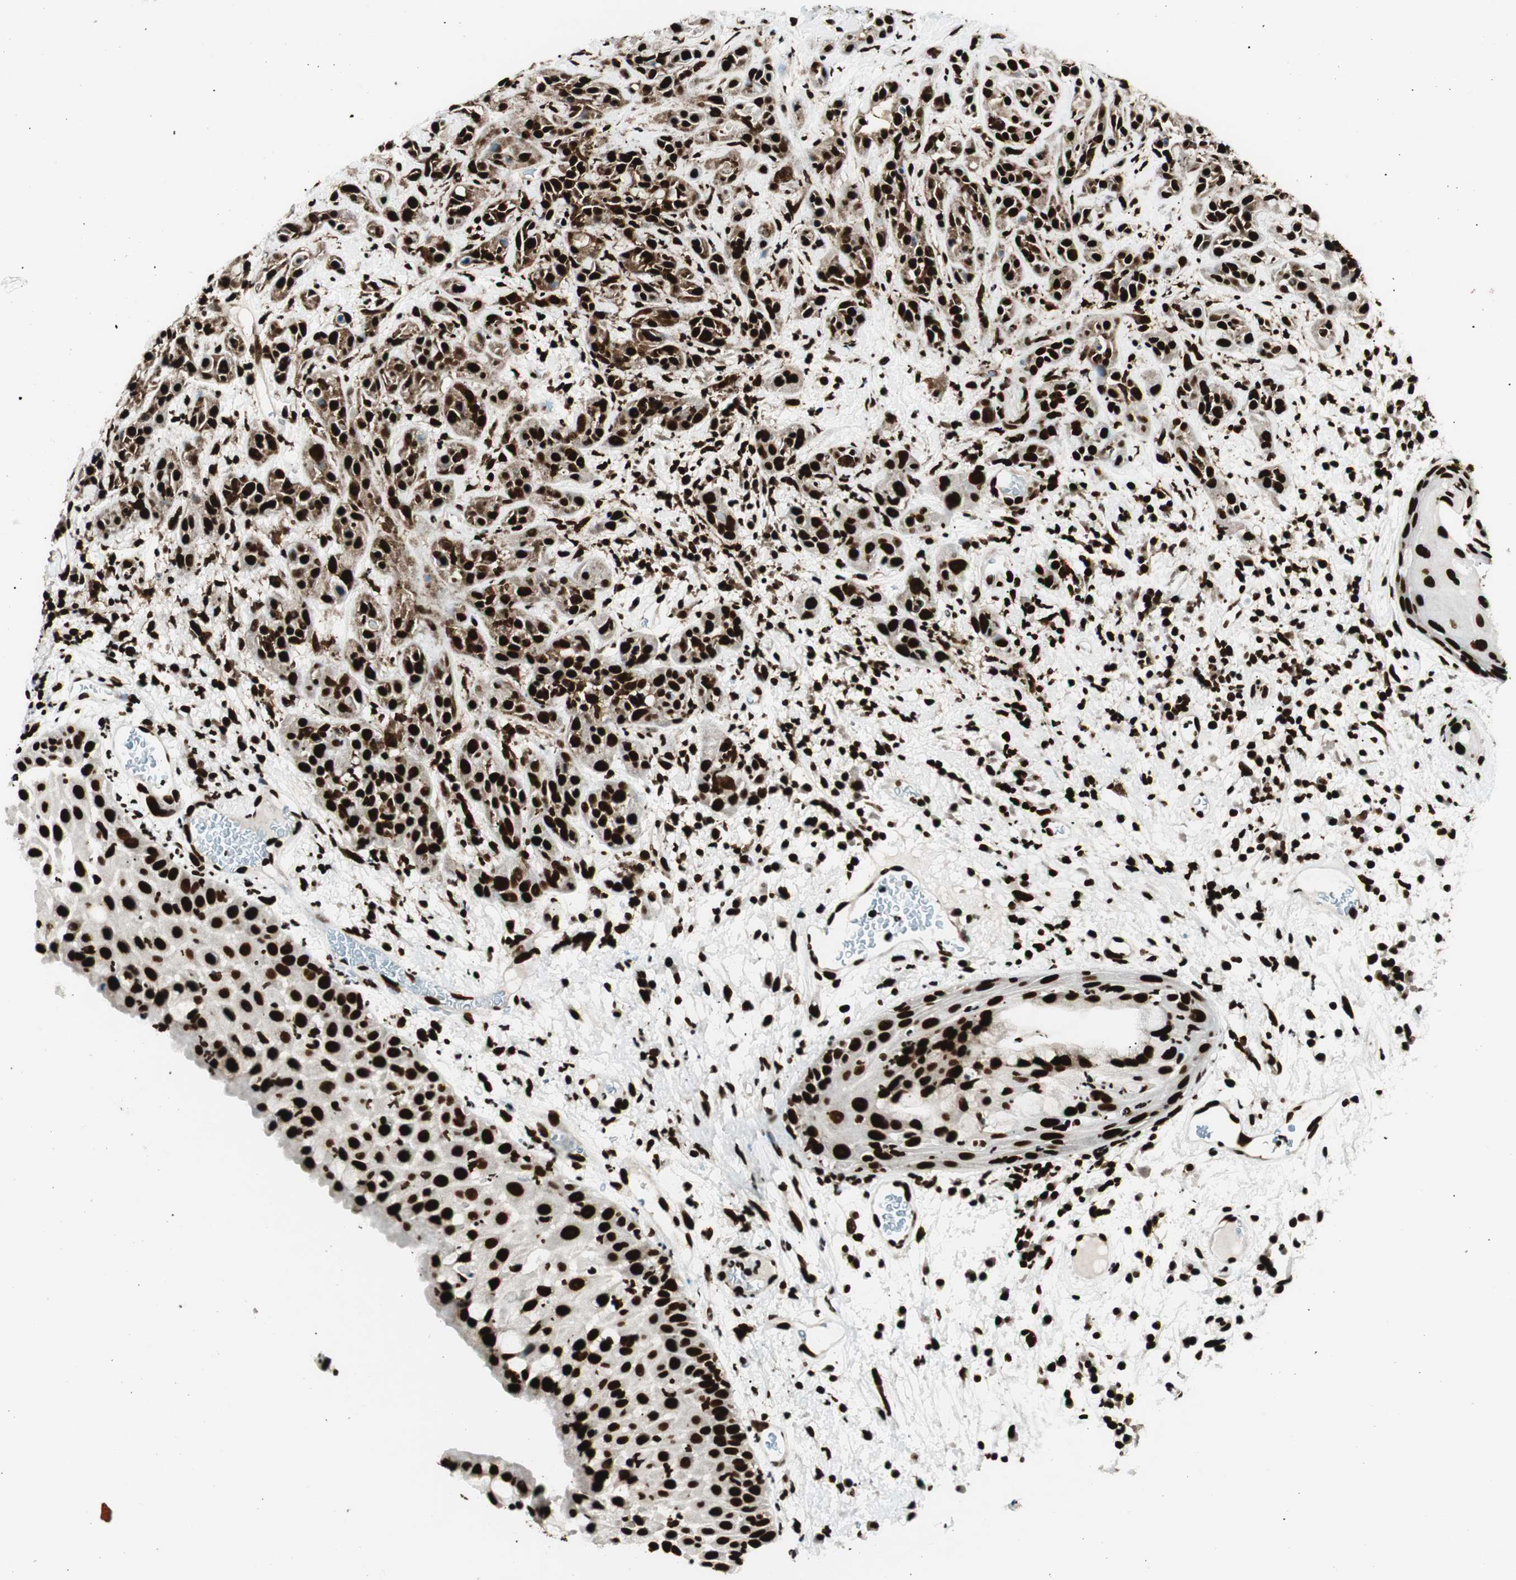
{"staining": {"intensity": "strong", "quantity": ">75%", "location": "nuclear"}, "tissue": "head and neck cancer", "cell_type": "Tumor cells", "image_type": "cancer", "snomed": [{"axis": "morphology", "description": "Squamous cell carcinoma, NOS"}, {"axis": "topography", "description": "Head-Neck"}], "caption": "Human squamous cell carcinoma (head and neck) stained with a protein marker reveals strong staining in tumor cells.", "gene": "EWSR1", "patient": {"sex": "male", "age": 62}}